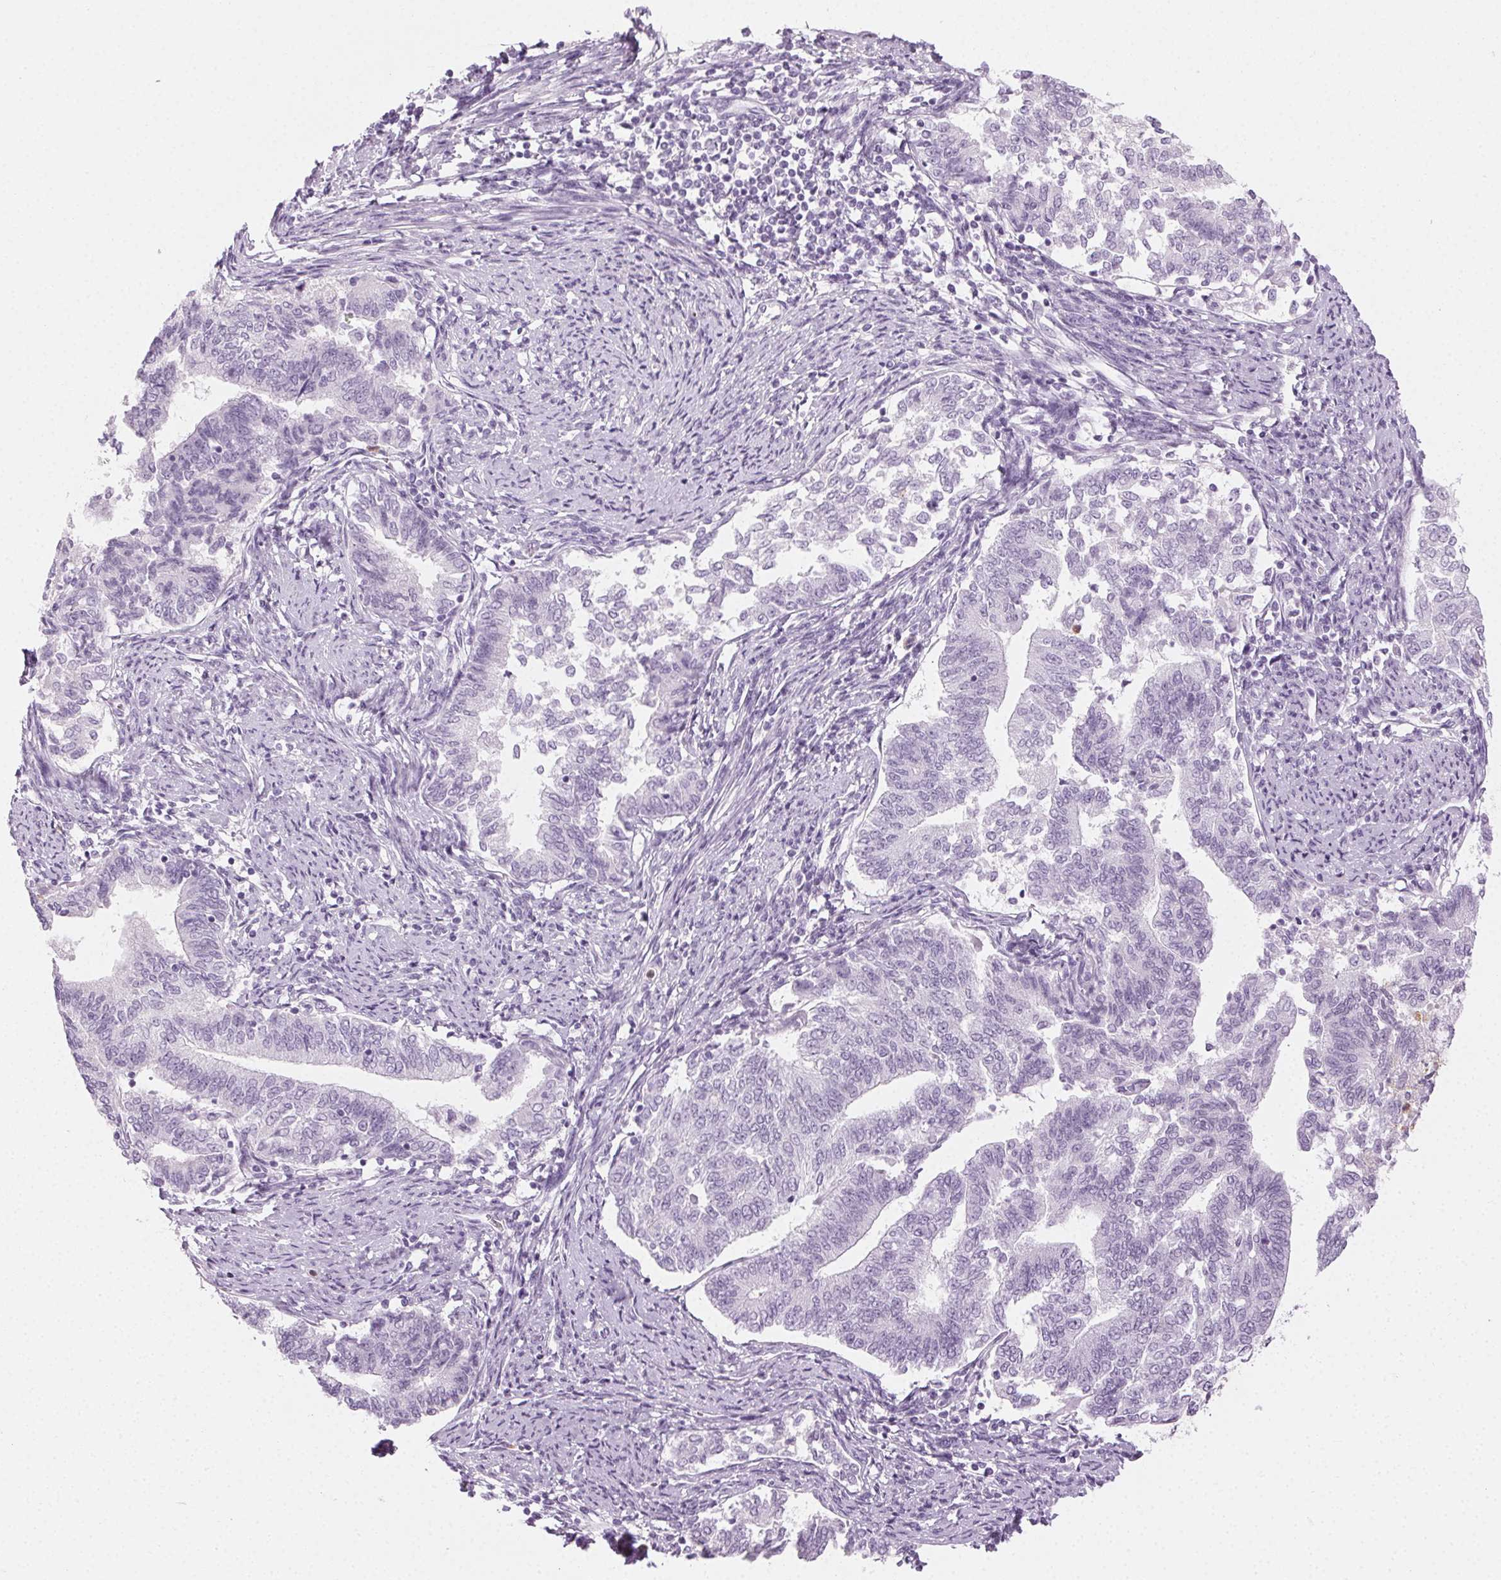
{"staining": {"intensity": "negative", "quantity": "none", "location": "none"}, "tissue": "endometrial cancer", "cell_type": "Tumor cells", "image_type": "cancer", "snomed": [{"axis": "morphology", "description": "Adenocarcinoma, NOS"}, {"axis": "topography", "description": "Endometrium"}], "caption": "DAB immunohistochemical staining of endometrial adenocarcinoma displays no significant expression in tumor cells.", "gene": "MPO", "patient": {"sex": "female", "age": 65}}